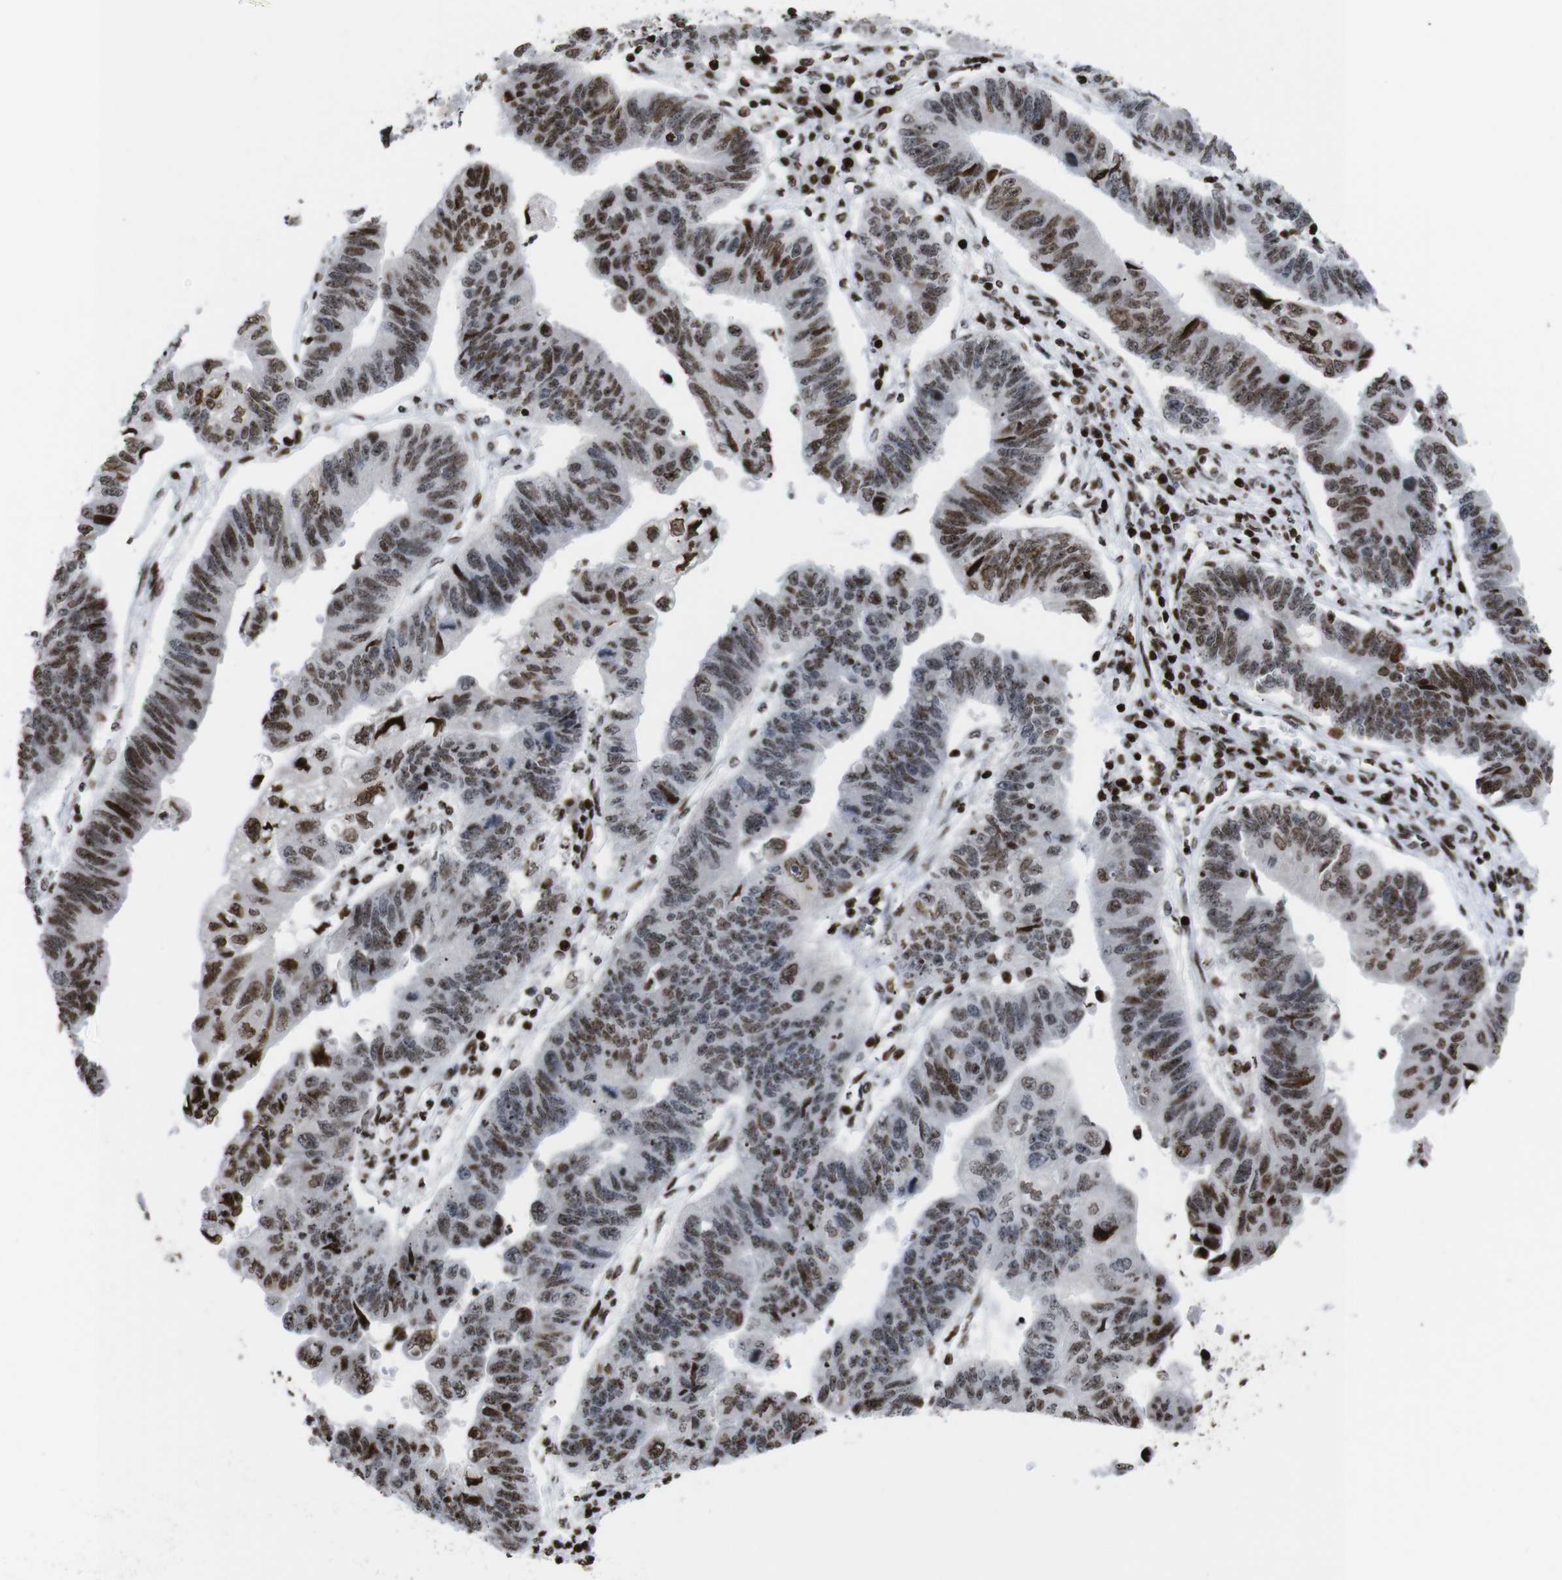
{"staining": {"intensity": "moderate", "quantity": ">75%", "location": "nuclear"}, "tissue": "stomach cancer", "cell_type": "Tumor cells", "image_type": "cancer", "snomed": [{"axis": "morphology", "description": "Adenocarcinoma, NOS"}, {"axis": "topography", "description": "Stomach"}], "caption": "Approximately >75% of tumor cells in stomach cancer (adenocarcinoma) show moderate nuclear protein staining as visualized by brown immunohistochemical staining.", "gene": "H1-4", "patient": {"sex": "male", "age": 59}}